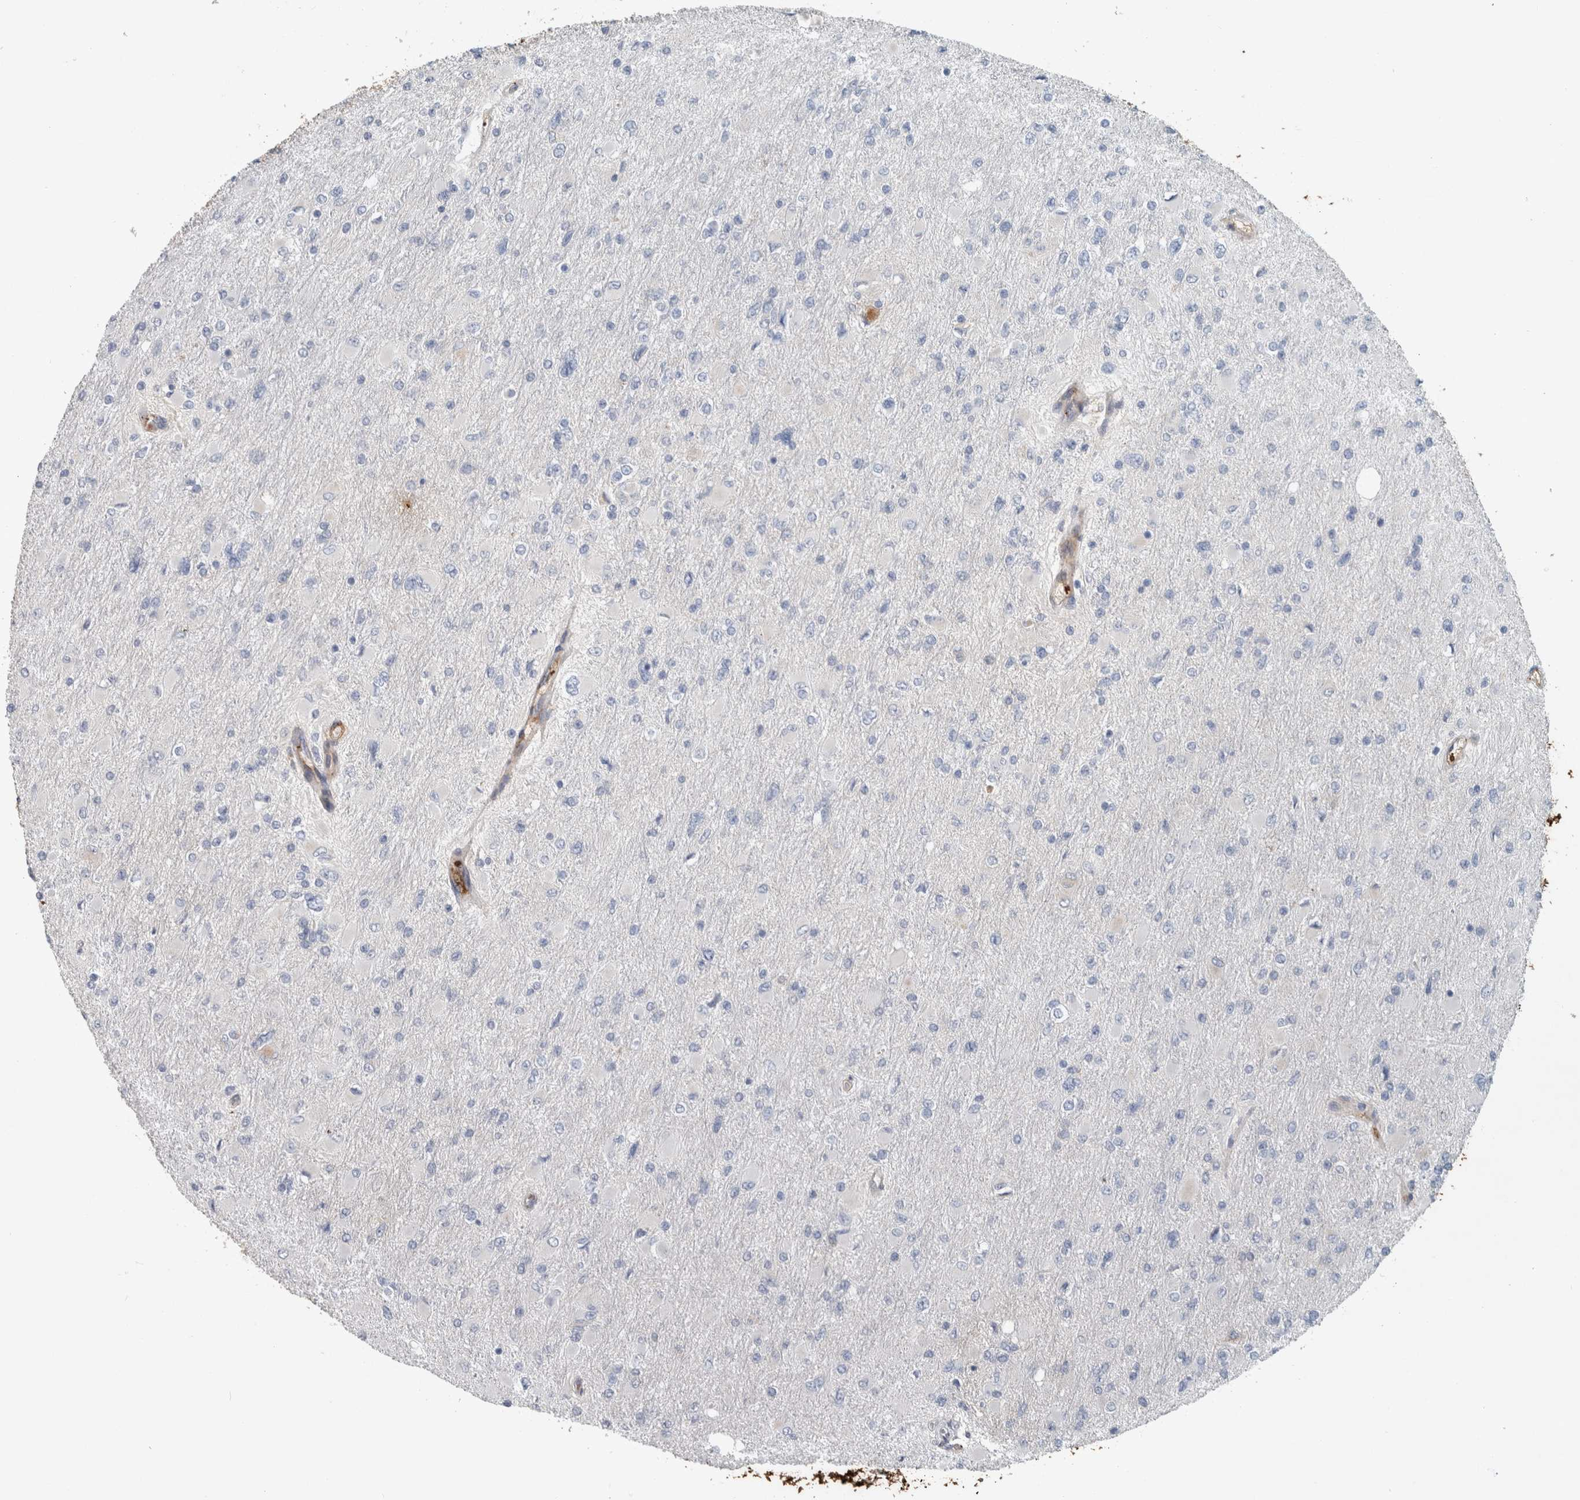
{"staining": {"intensity": "negative", "quantity": "none", "location": "none"}, "tissue": "glioma", "cell_type": "Tumor cells", "image_type": "cancer", "snomed": [{"axis": "morphology", "description": "Glioma, malignant, High grade"}, {"axis": "topography", "description": "Cerebral cortex"}], "caption": "There is no significant positivity in tumor cells of glioma.", "gene": "FN1", "patient": {"sex": "female", "age": 36}}